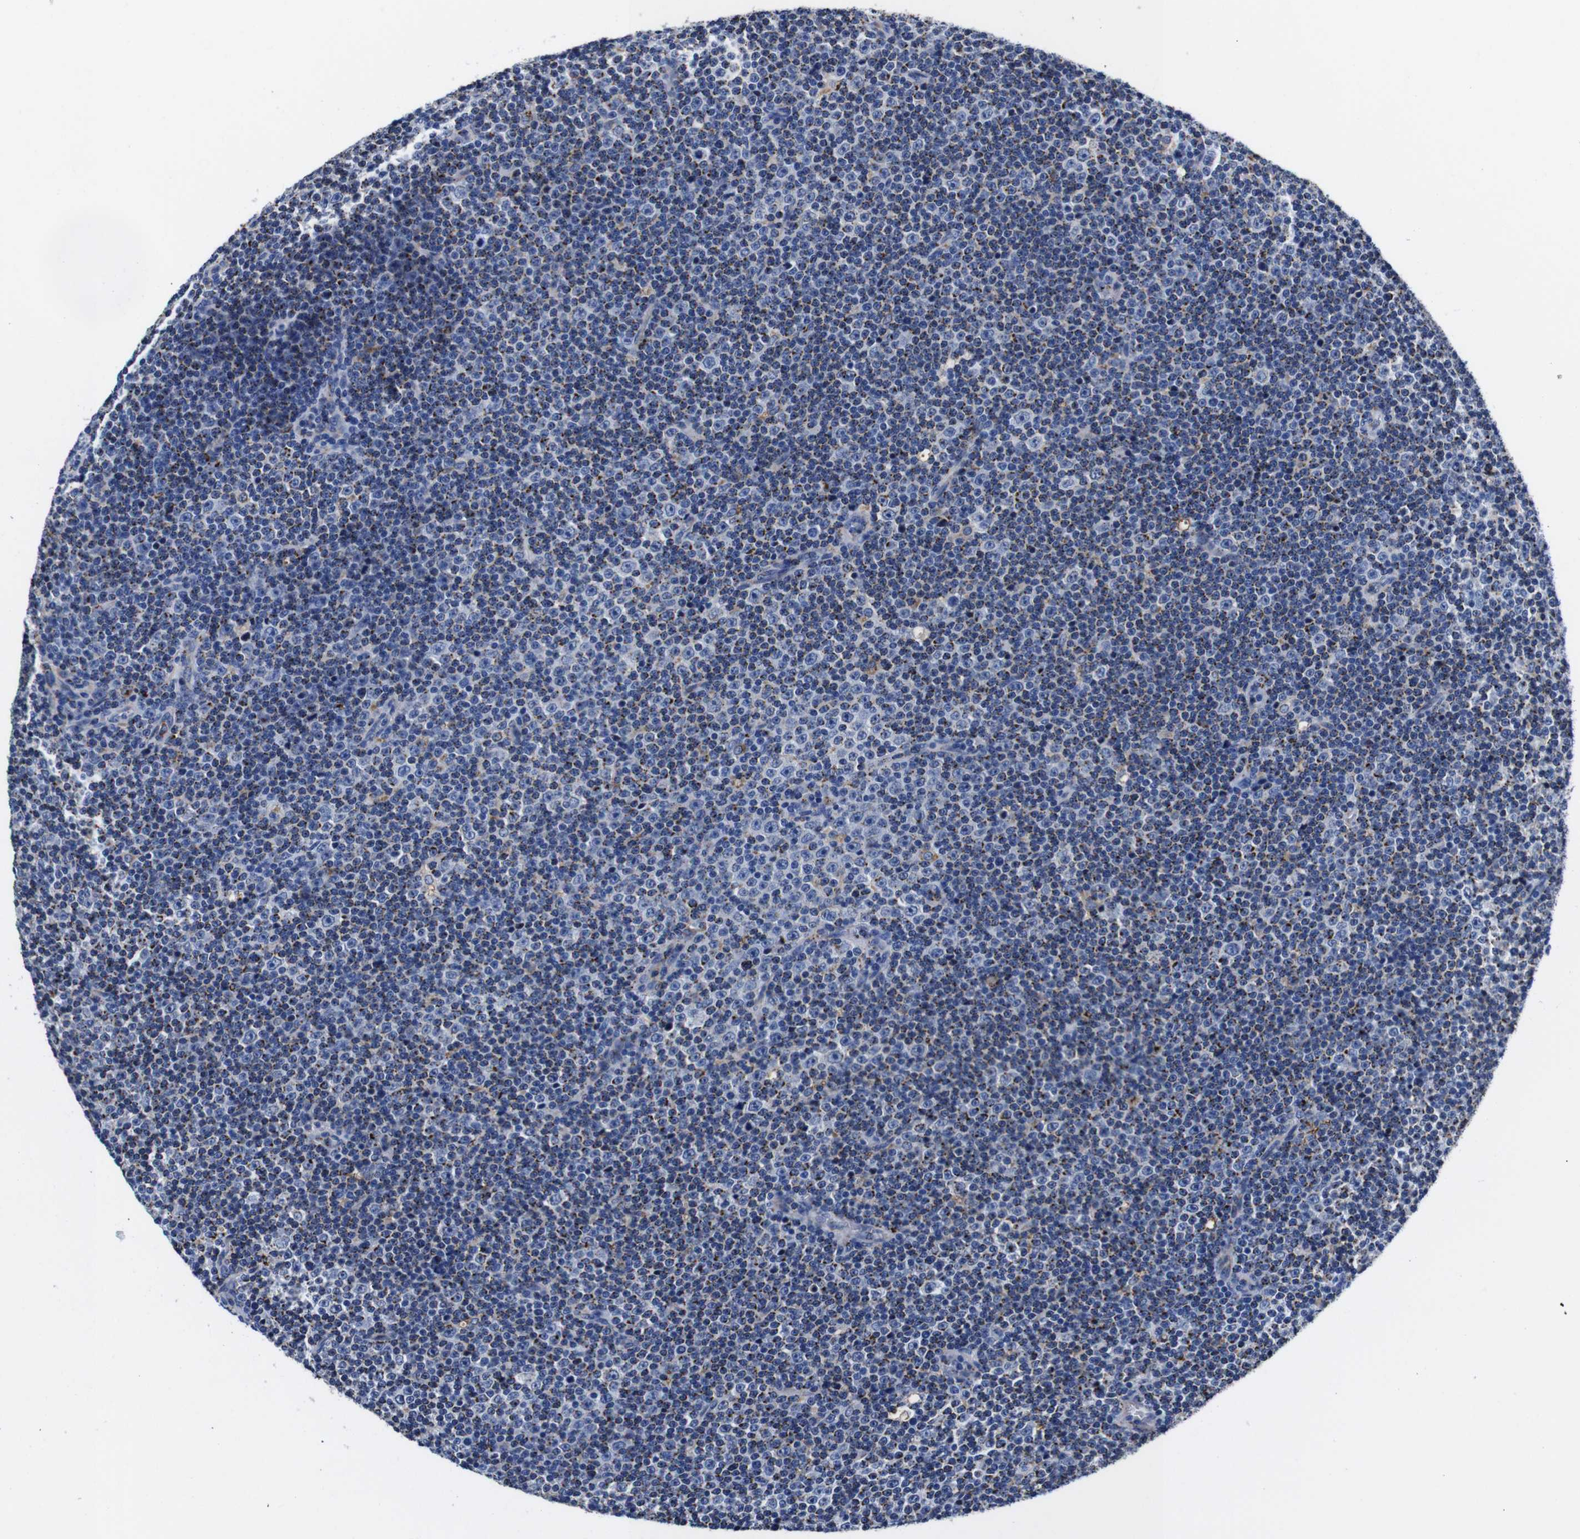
{"staining": {"intensity": "moderate", "quantity": "25%-75%", "location": "cytoplasmic/membranous"}, "tissue": "lymphoma", "cell_type": "Tumor cells", "image_type": "cancer", "snomed": [{"axis": "morphology", "description": "Malignant lymphoma, non-Hodgkin's type, Low grade"}, {"axis": "topography", "description": "Lymph node"}], "caption": "Low-grade malignant lymphoma, non-Hodgkin's type stained for a protein shows moderate cytoplasmic/membranous positivity in tumor cells.", "gene": "HLA-DMB", "patient": {"sex": "female", "age": 67}}